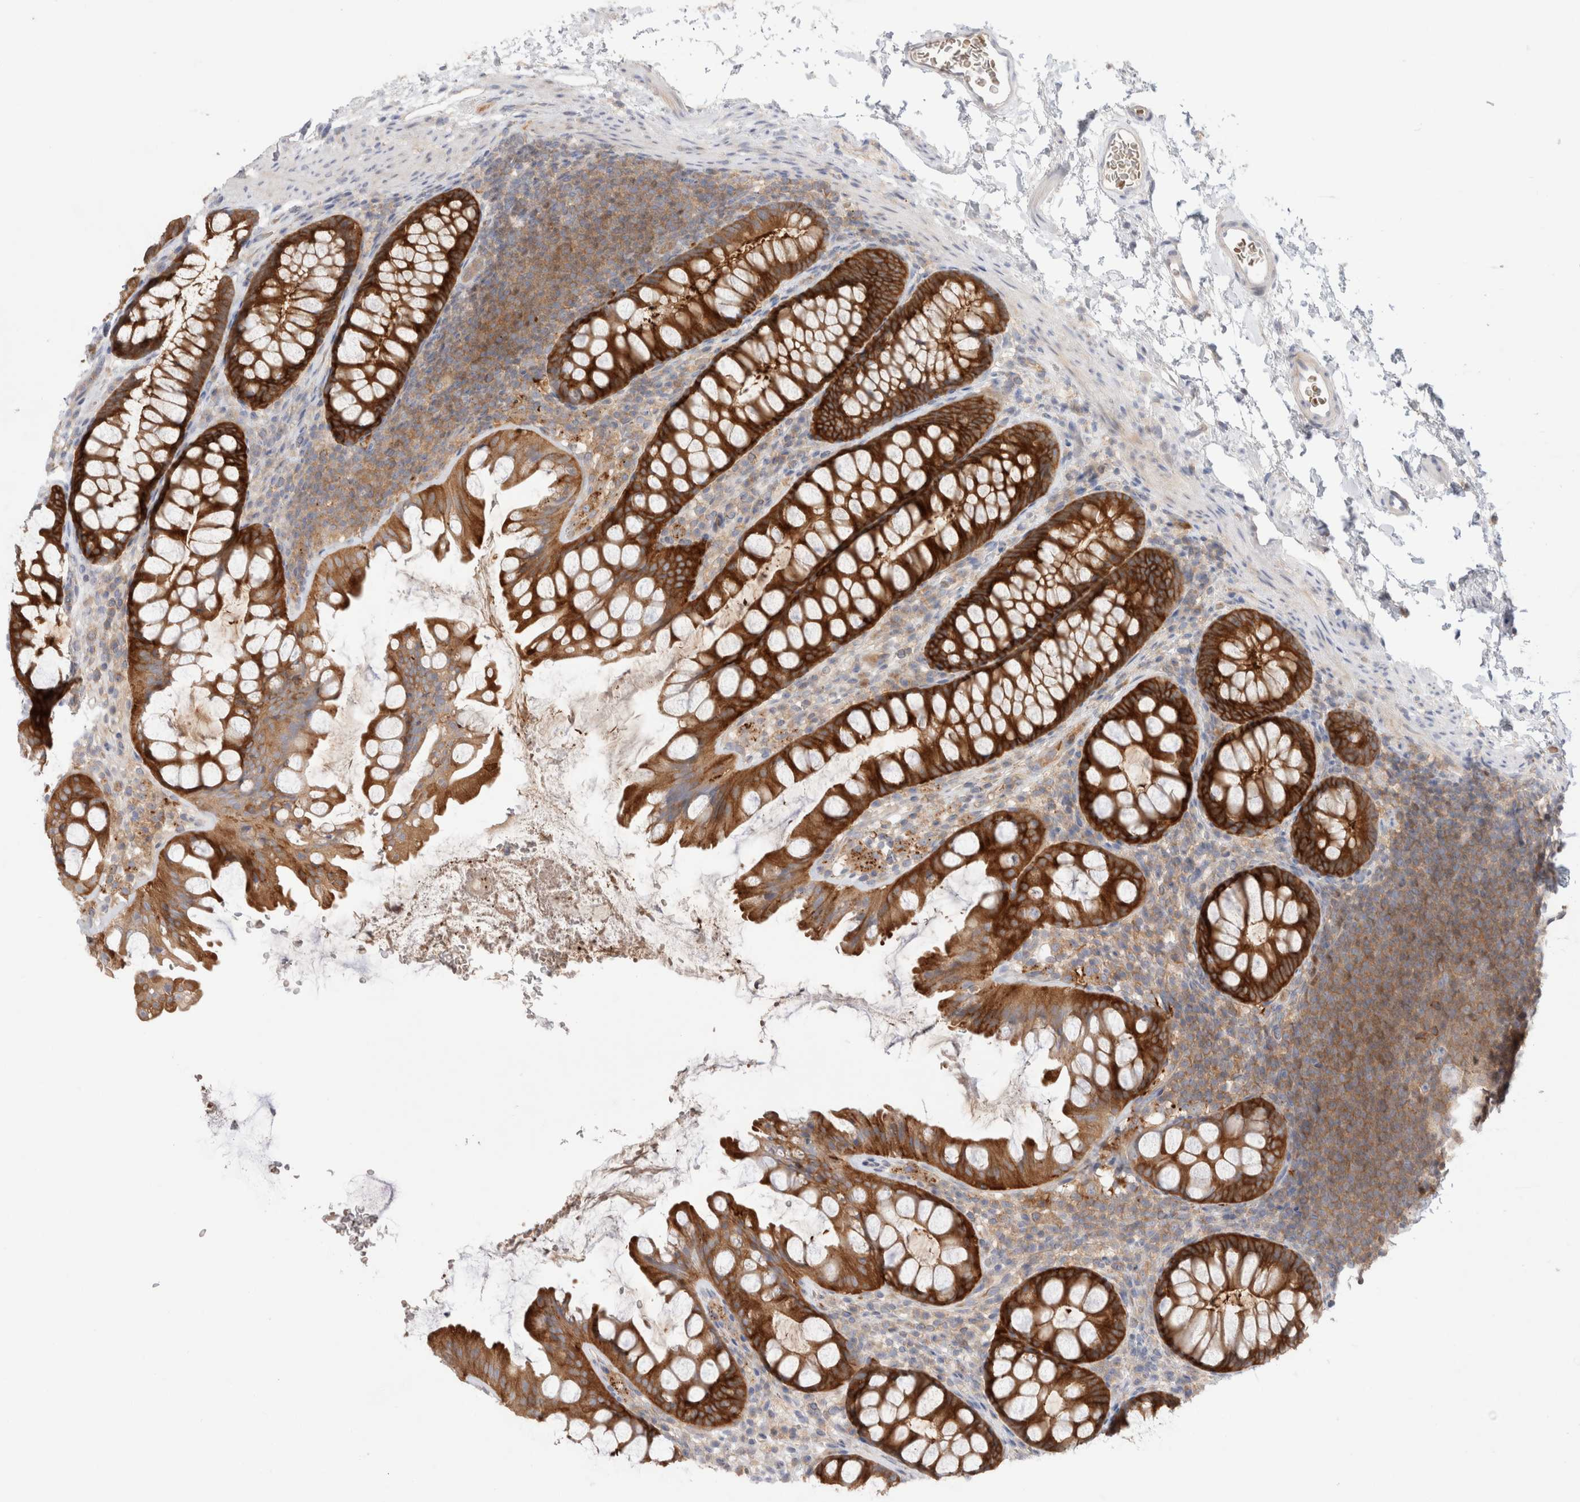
{"staining": {"intensity": "negative", "quantity": "none", "location": "none"}, "tissue": "colon", "cell_type": "Endothelial cells", "image_type": "normal", "snomed": [{"axis": "morphology", "description": "Normal tissue, NOS"}, {"axis": "topography", "description": "Colon"}], "caption": "High magnification brightfield microscopy of benign colon stained with DAB (brown) and counterstained with hematoxylin (blue): endothelial cells show no significant expression.", "gene": "KLHL14", "patient": {"sex": "female", "age": 62}}